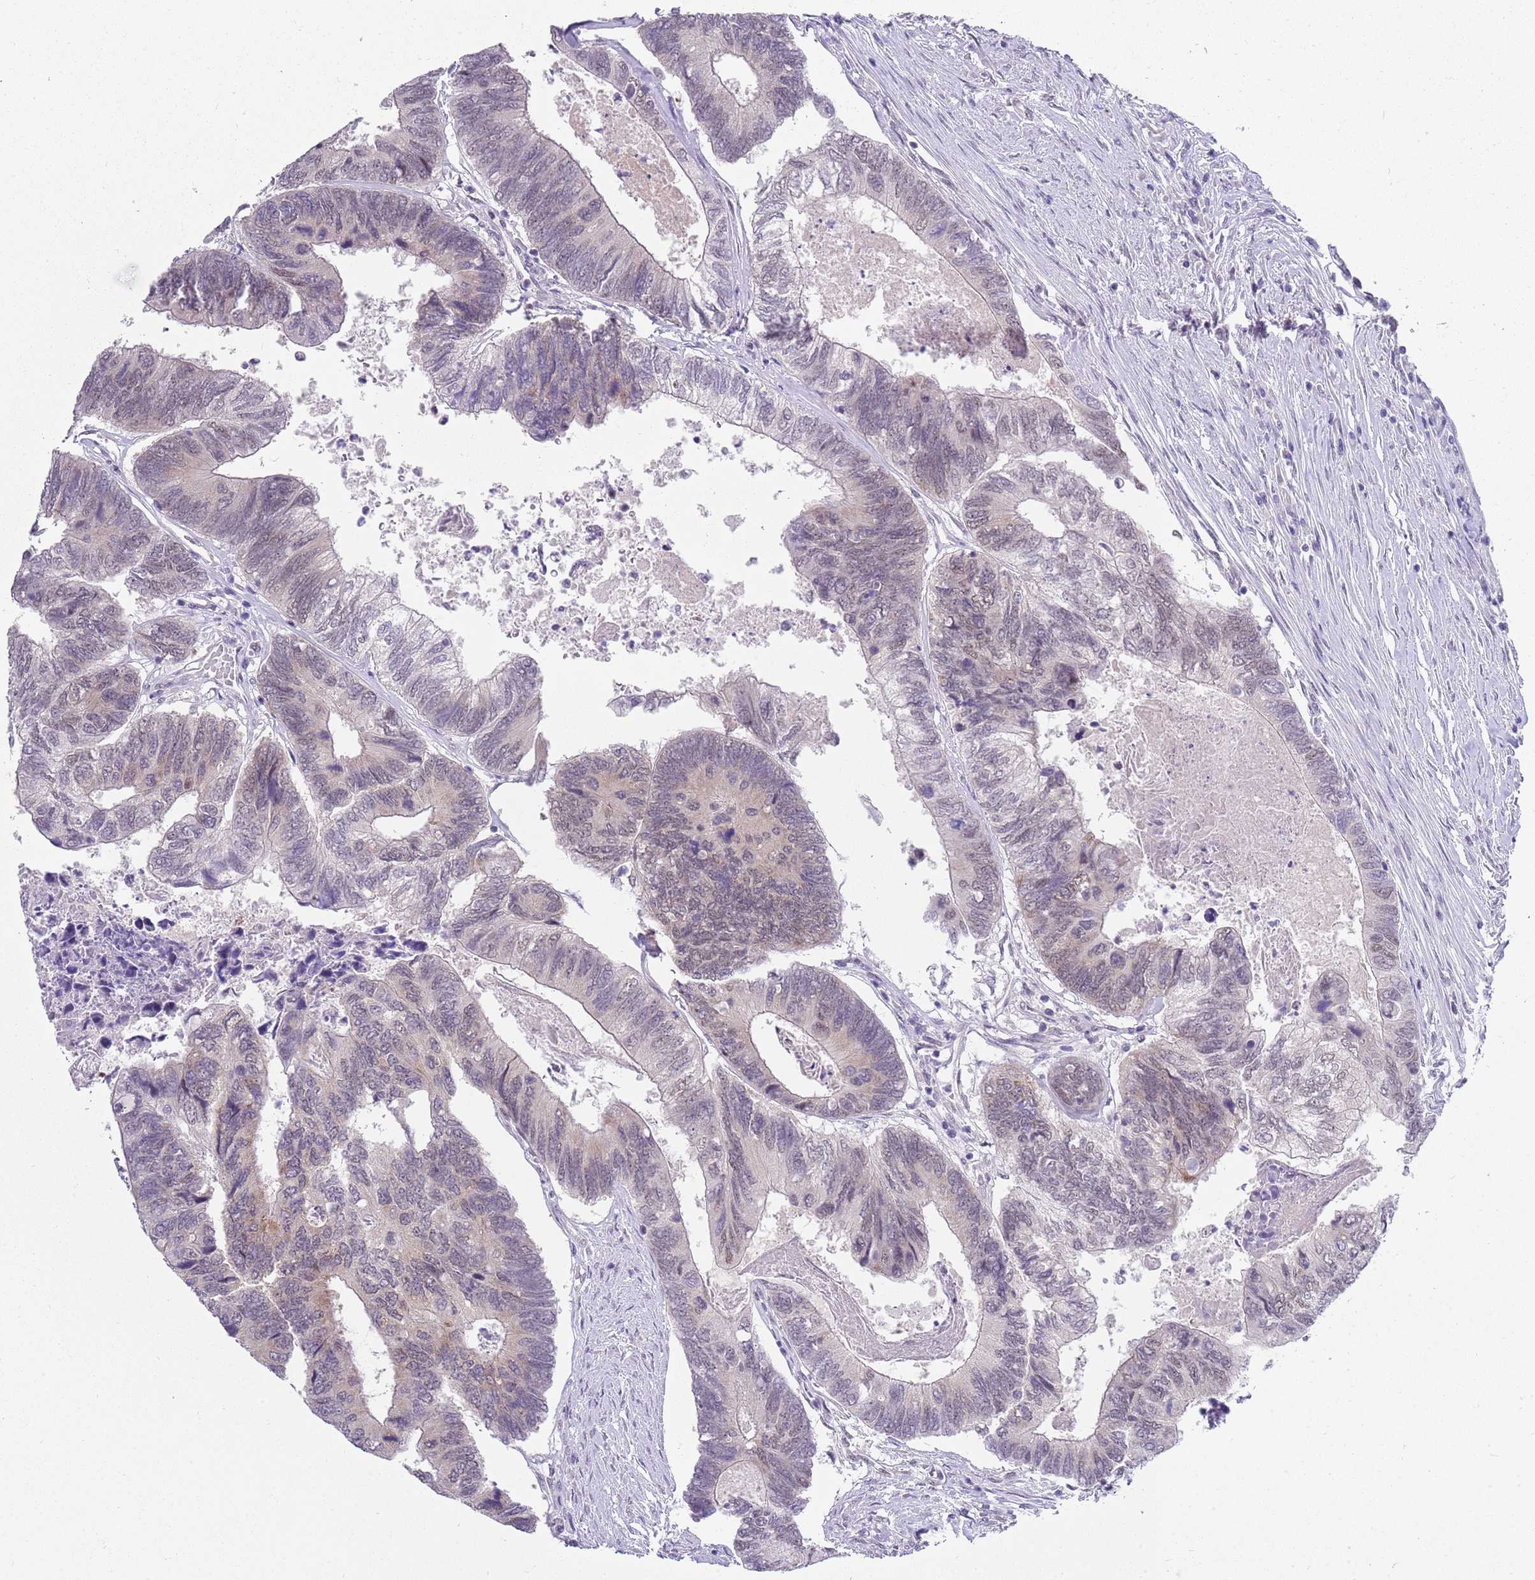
{"staining": {"intensity": "weak", "quantity": "<25%", "location": "cytoplasmic/membranous"}, "tissue": "colorectal cancer", "cell_type": "Tumor cells", "image_type": "cancer", "snomed": [{"axis": "morphology", "description": "Adenocarcinoma, NOS"}, {"axis": "topography", "description": "Colon"}], "caption": "DAB immunohistochemical staining of human colorectal adenocarcinoma displays no significant positivity in tumor cells.", "gene": "SEPHS2", "patient": {"sex": "female", "age": 67}}